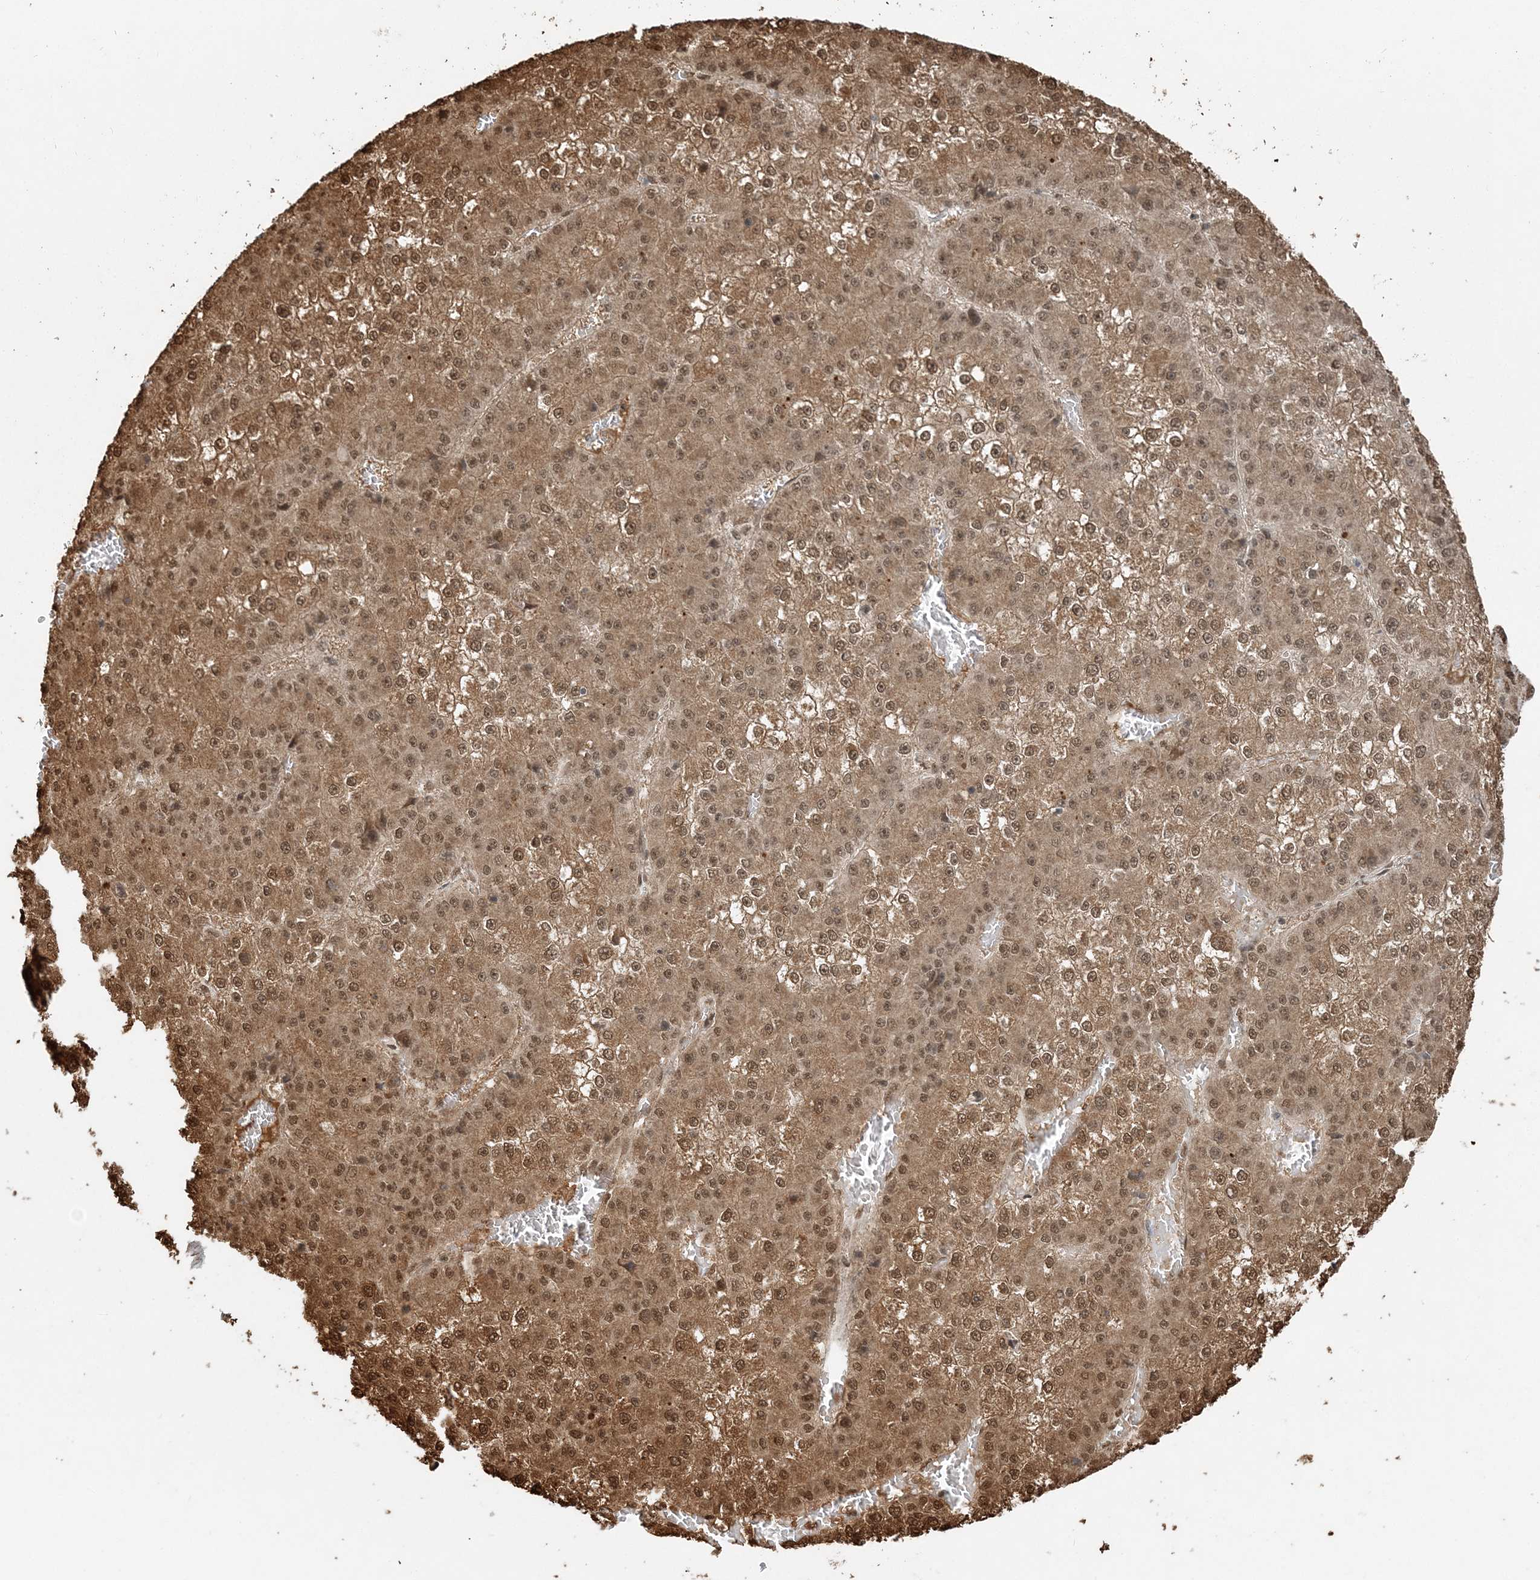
{"staining": {"intensity": "moderate", "quantity": ">75%", "location": "cytoplasmic/membranous,nuclear"}, "tissue": "liver cancer", "cell_type": "Tumor cells", "image_type": "cancer", "snomed": [{"axis": "morphology", "description": "Carcinoma, Hepatocellular, NOS"}, {"axis": "topography", "description": "Liver"}], "caption": "A histopathology image of hepatocellular carcinoma (liver) stained for a protein displays moderate cytoplasmic/membranous and nuclear brown staining in tumor cells.", "gene": "ARHGAP35", "patient": {"sex": "female", "age": 73}}